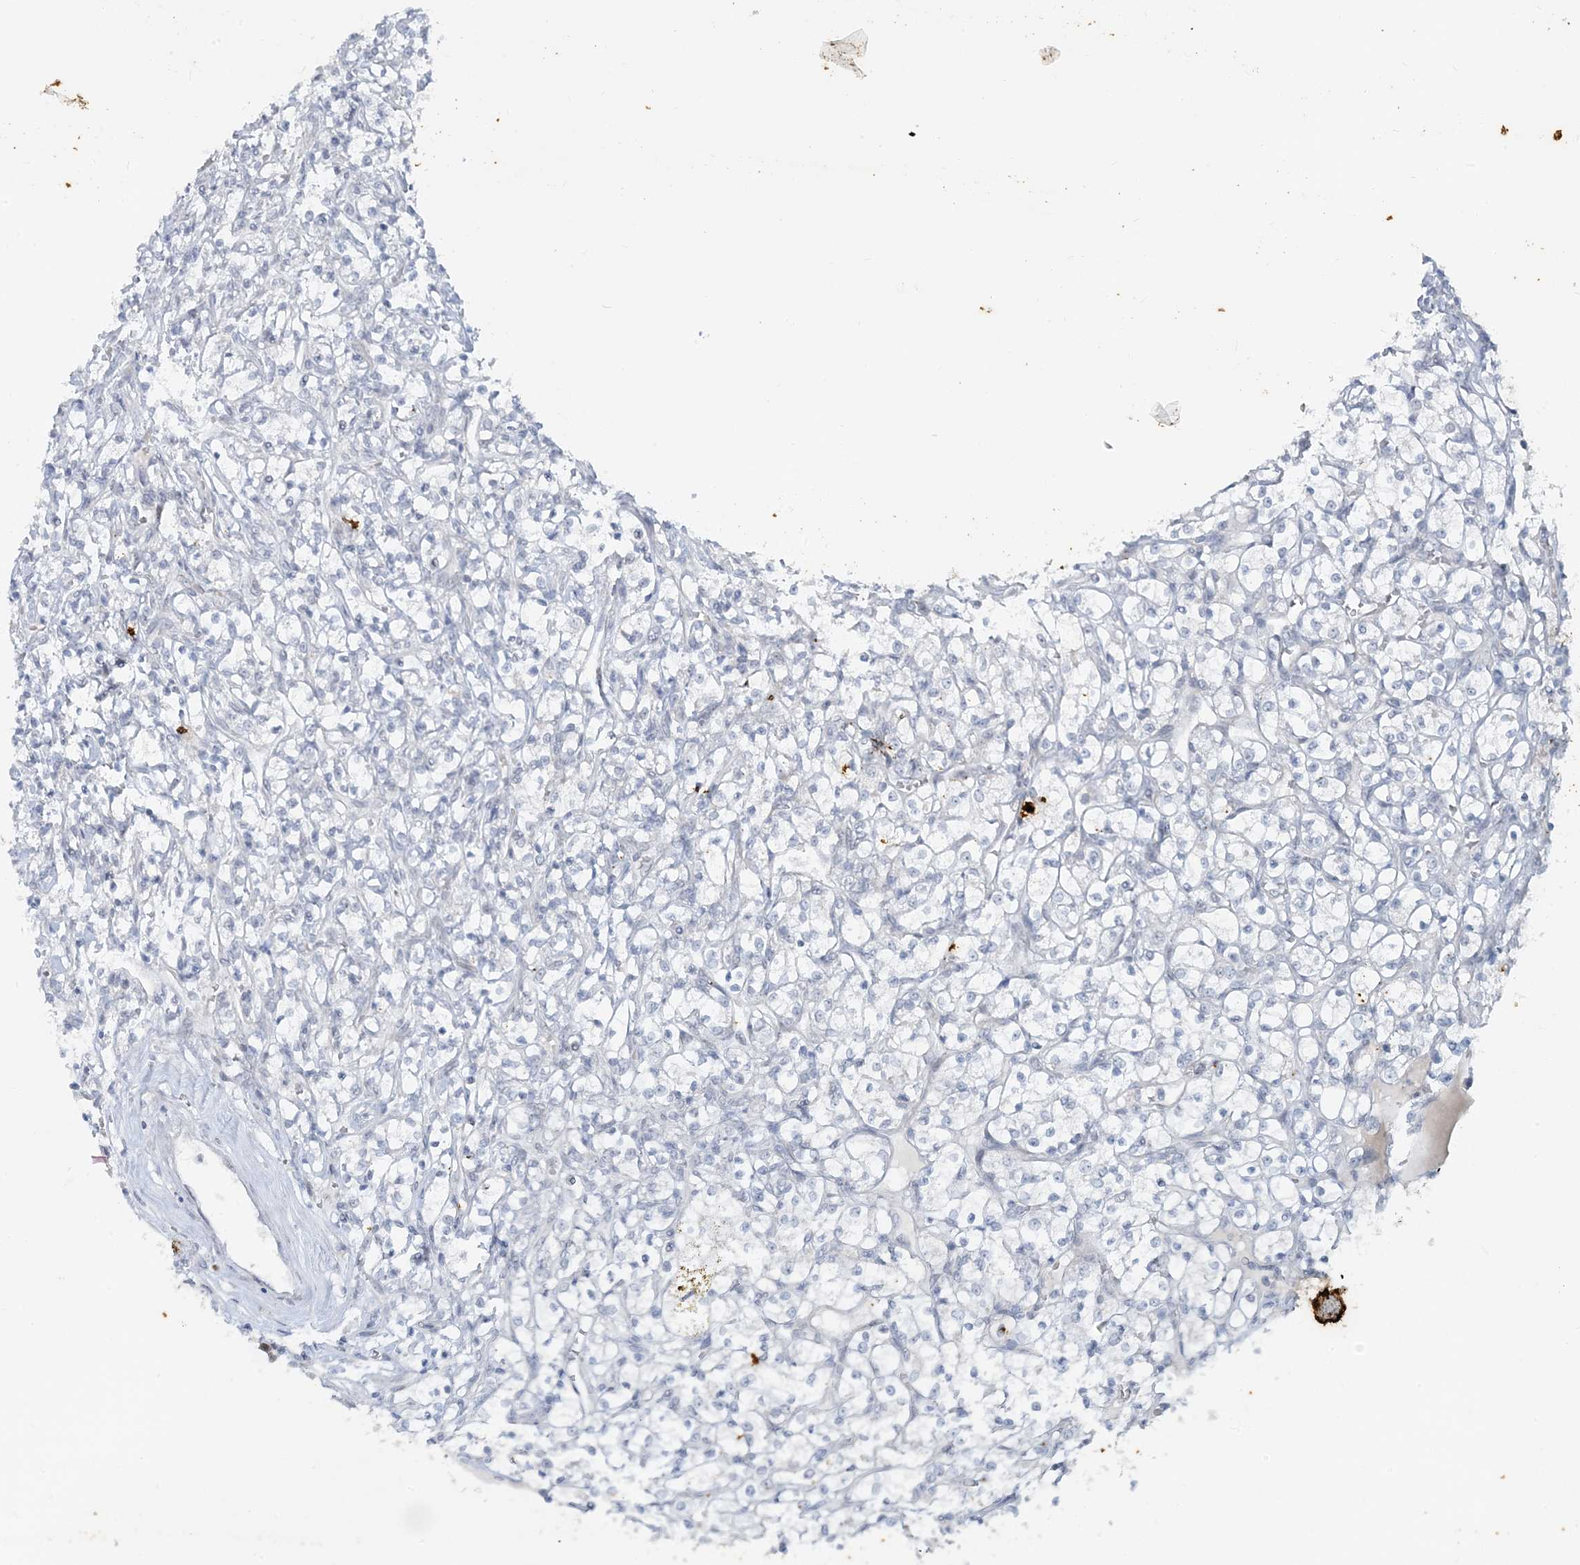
{"staining": {"intensity": "negative", "quantity": "none", "location": "none"}, "tissue": "renal cancer", "cell_type": "Tumor cells", "image_type": "cancer", "snomed": [{"axis": "morphology", "description": "Adenocarcinoma, NOS"}, {"axis": "topography", "description": "Kidney"}], "caption": "Human renal adenocarcinoma stained for a protein using immunohistochemistry reveals no staining in tumor cells.", "gene": "LEXM", "patient": {"sex": "female", "age": 69}}